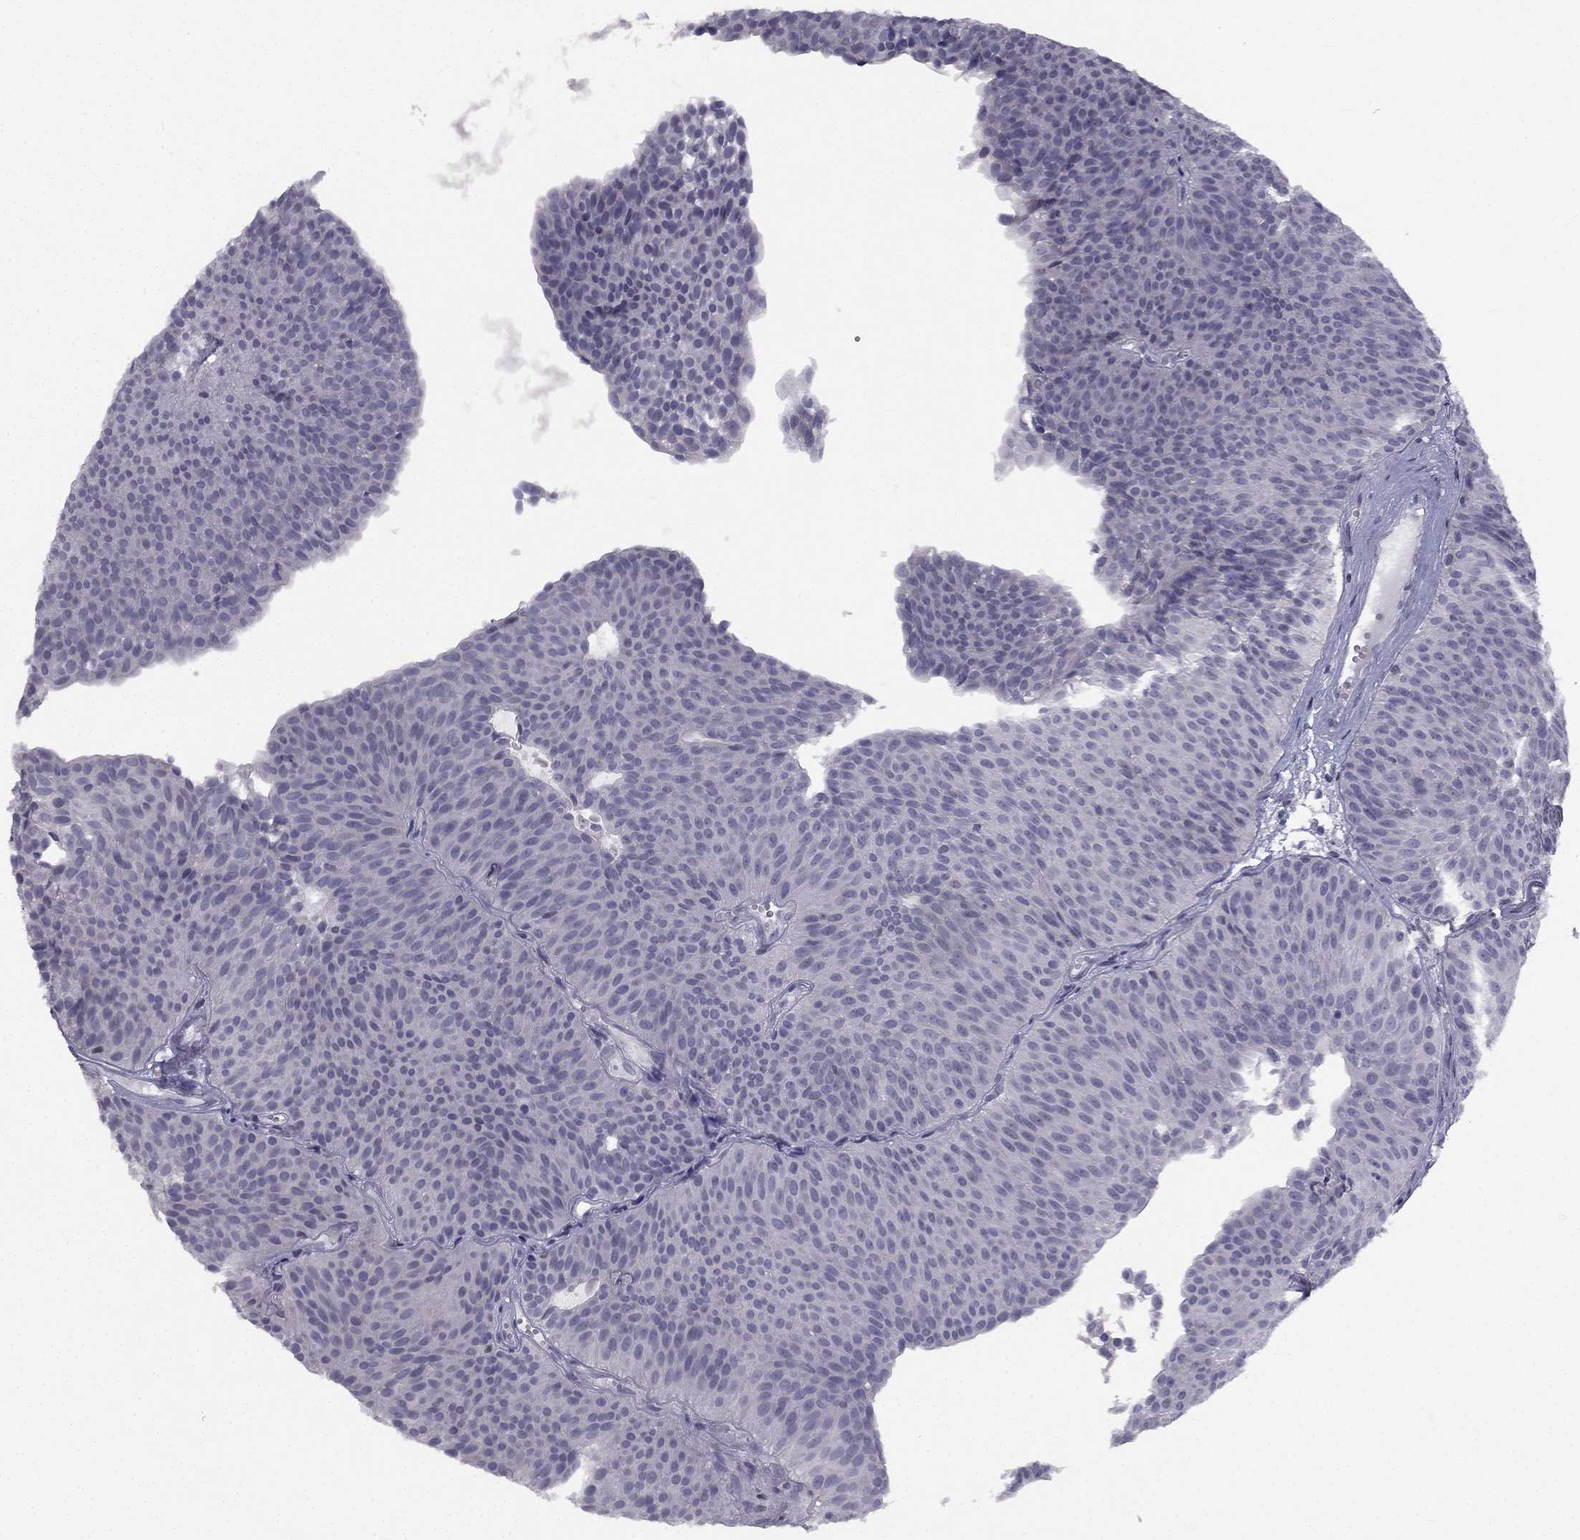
{"staining": {"intensity": "negative", "quantity": "none", "location": "none"}, "tissue": "urothelial cancer", "cell_type": "Tumor cells", "image_type": "cancer", "snomed": [{"axis": "morphology", "description": "Urothelial carcinoma, Low grade"}, {"axis": "topography", "description": "Urinary bladder"}], "caption": "Photomicrograph shows no protein positivity in tumor cells of urothelial cancer tissue.", "gene": "TRPS1", "patient": {"sex": "male", "age": 63}}